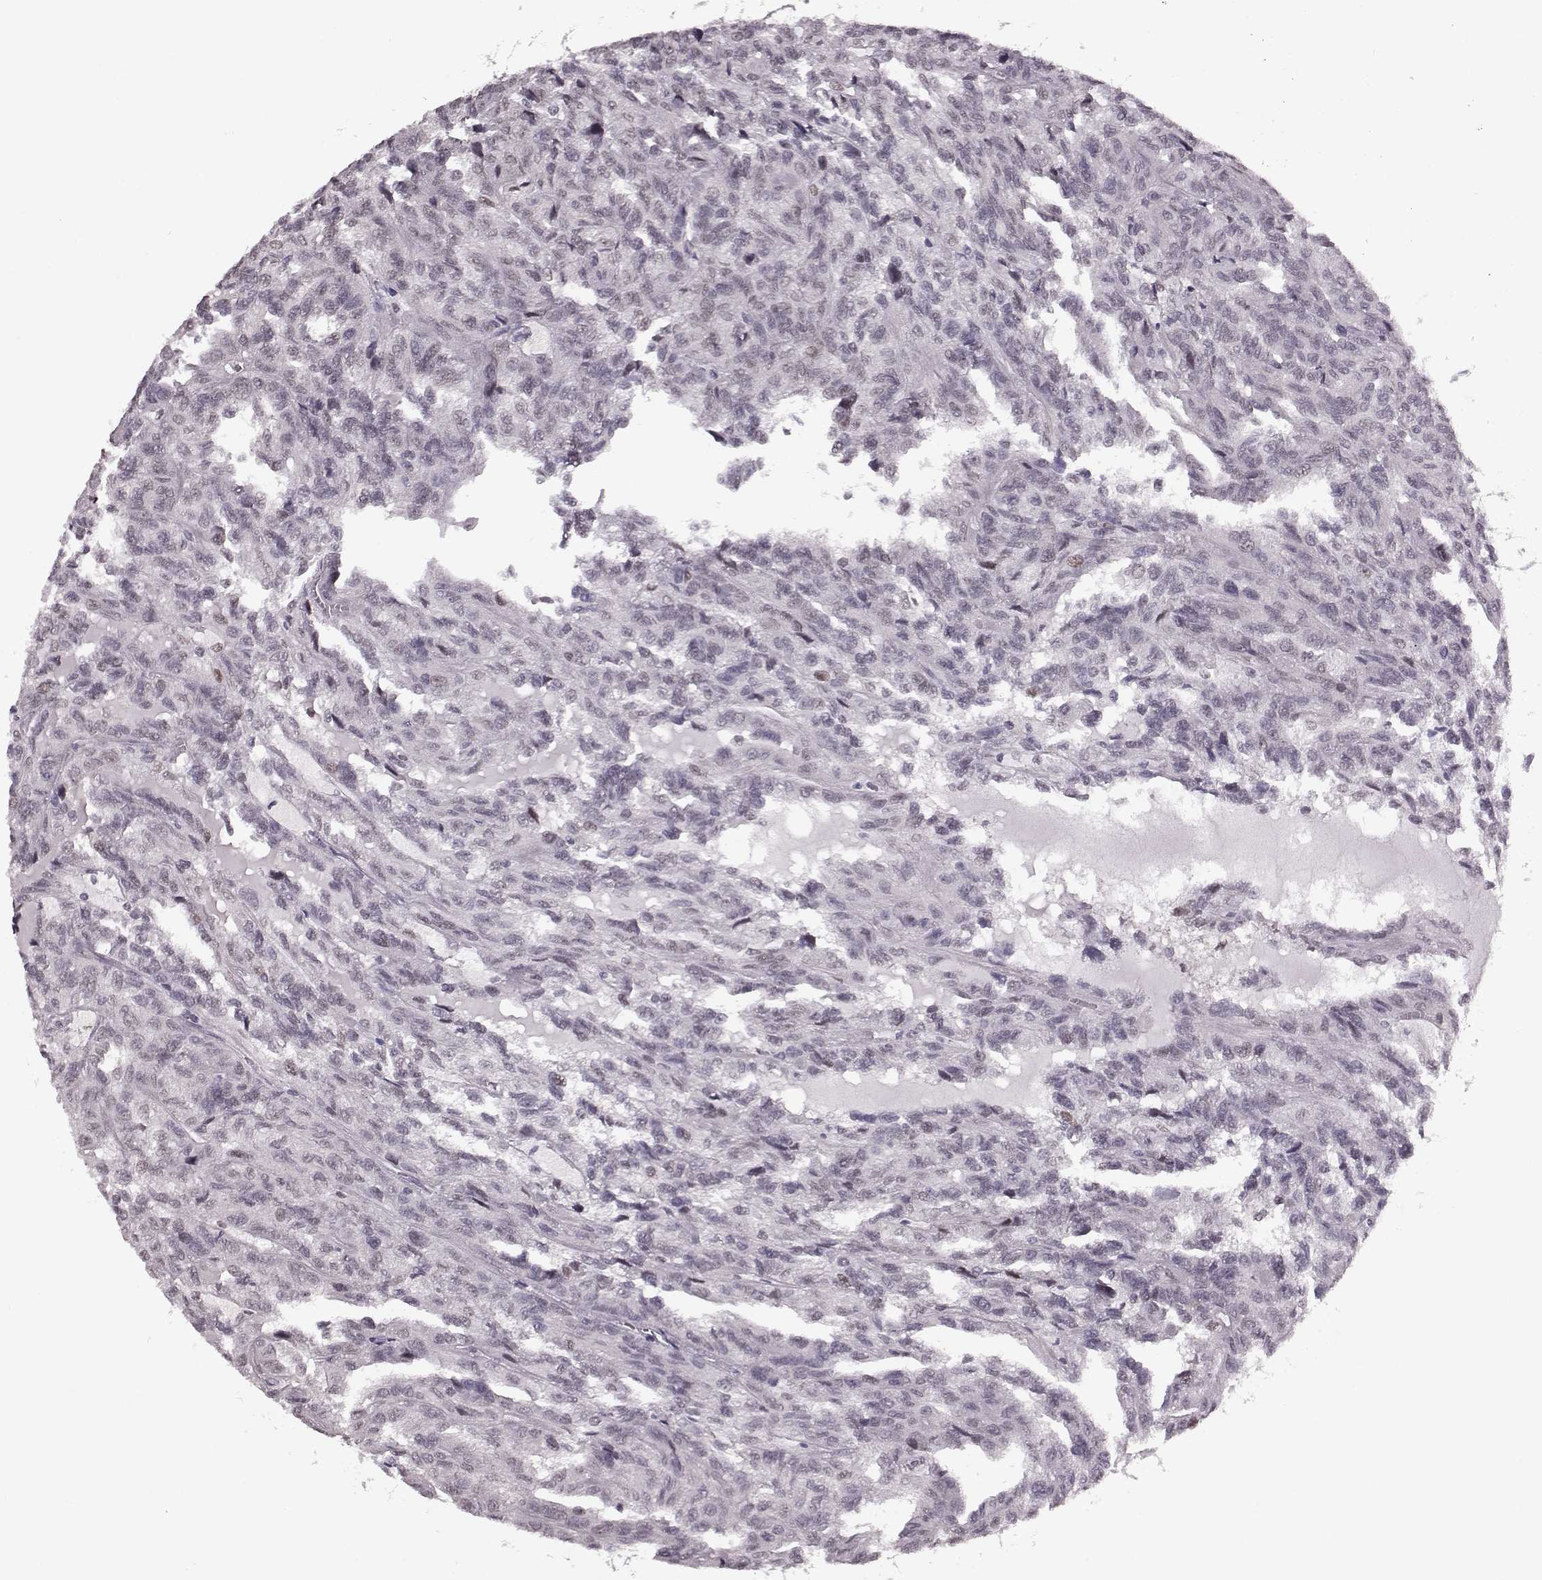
{"staining": {"intensity": "negative", "quantity": "none", "location": "none"}, "tissue": "renal cancer", "cell_type": "Tumor cells", "image_type": "cancer", "snomed": [{"axis": "morphology", "description": "Adenocarcinoma, NOS"}, {"axis": "topography", "description": "Kidney"}], "caption": "High power microscopy image of an immunohistochemistry (IHC) micrograph of renal cancer (adenocarcinoma), revealing no significant positivity in tumor cells.", "gene": "KLF6", "patient": {"sex": "male", "age": 79}}